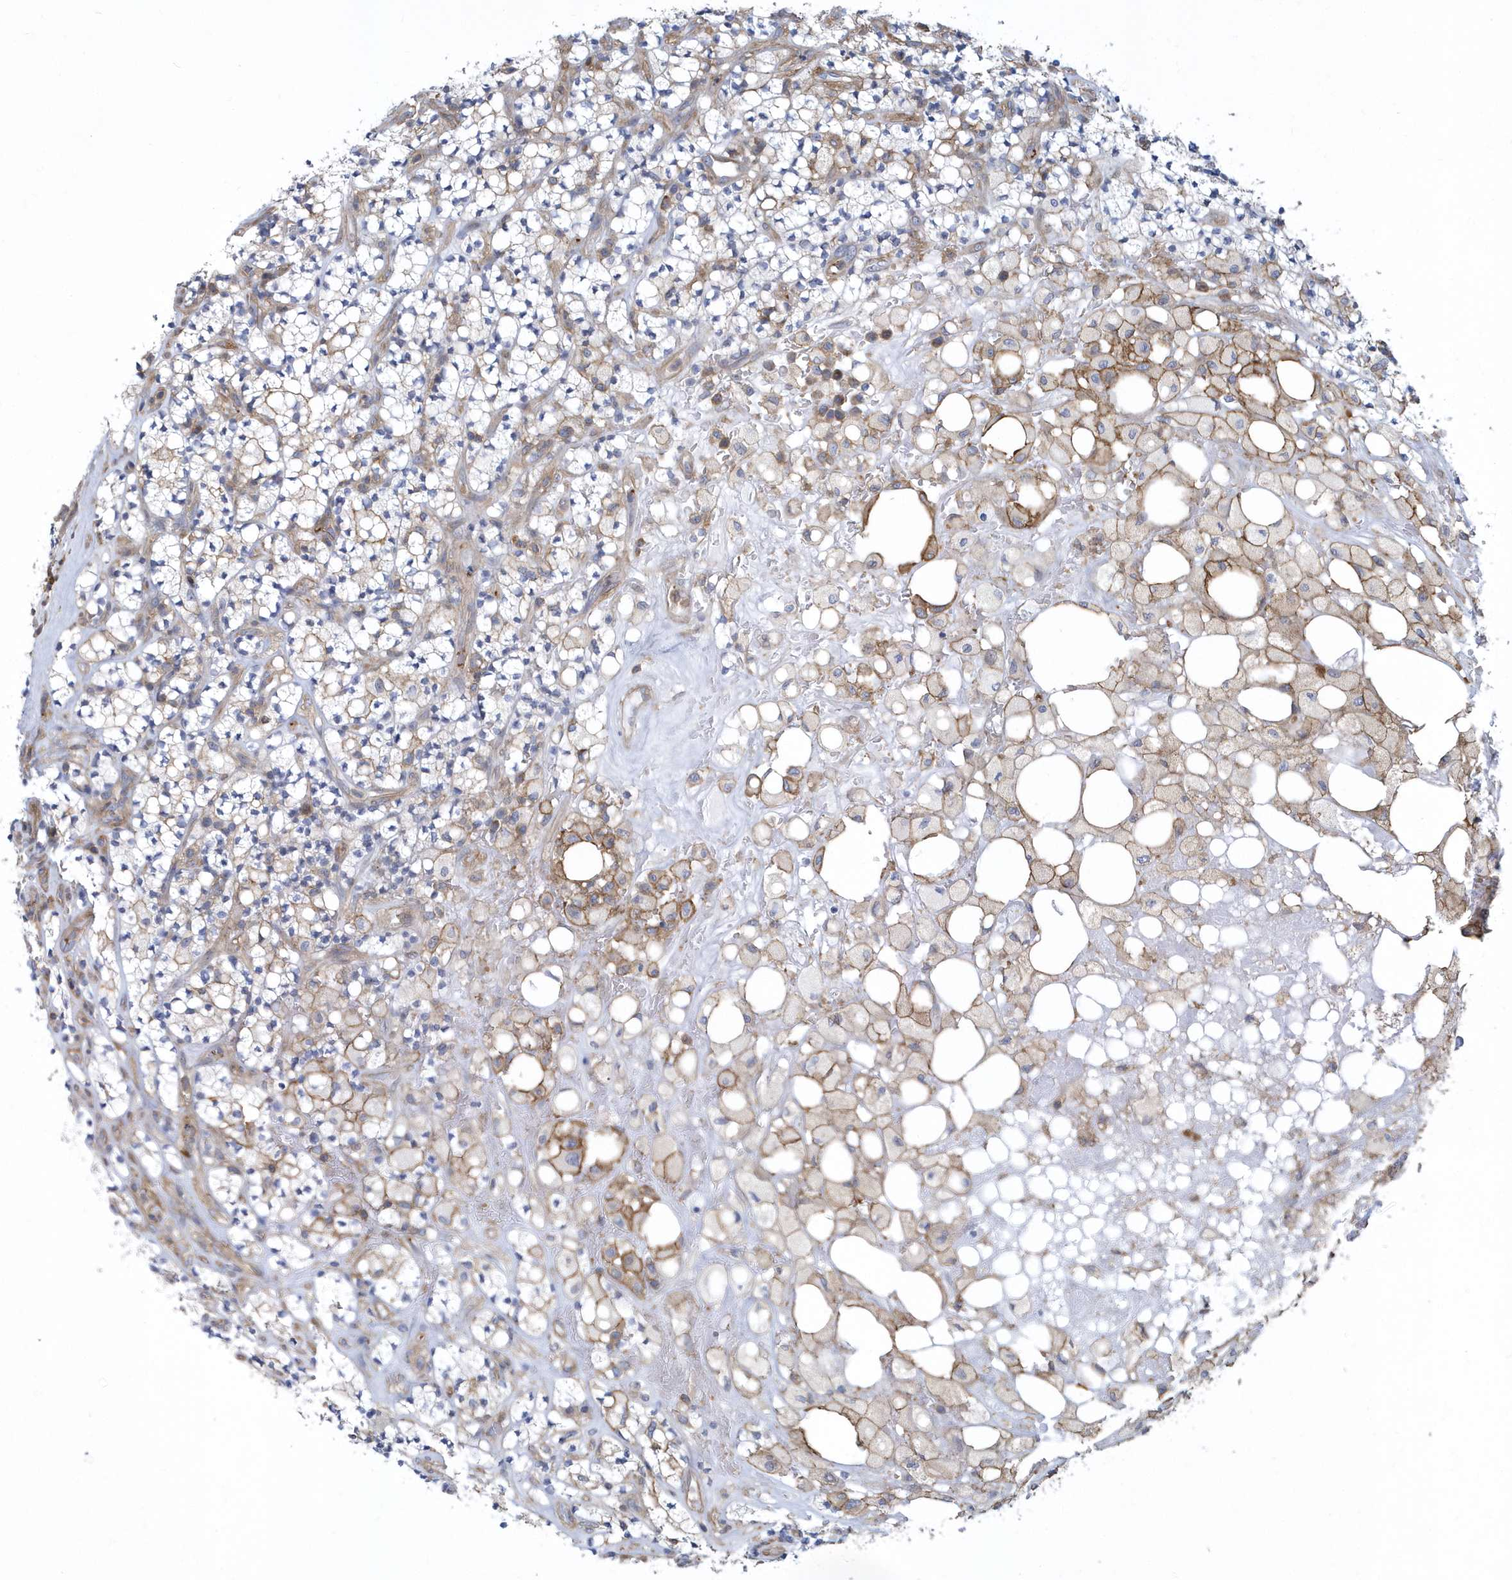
{"staining": {"intensity": "negative", "quantity": "none", "location": "none"}, "tissue": "renal cancer", "cell_type": "Tumor cells", "image_type": "cancer", "snomed": [{"axis": "morphology", "description": "Adenocarcinoma, NOS"}, {"axis": "topography", "description": "Kidney"}], "caption": "Renal cancer was stained to show a protein in brown. There is no significant expression in tumor cells. Nuclei are stained in blue.", "gene": "ARAP2", "patient": {"sex": "male", "age": 77}}